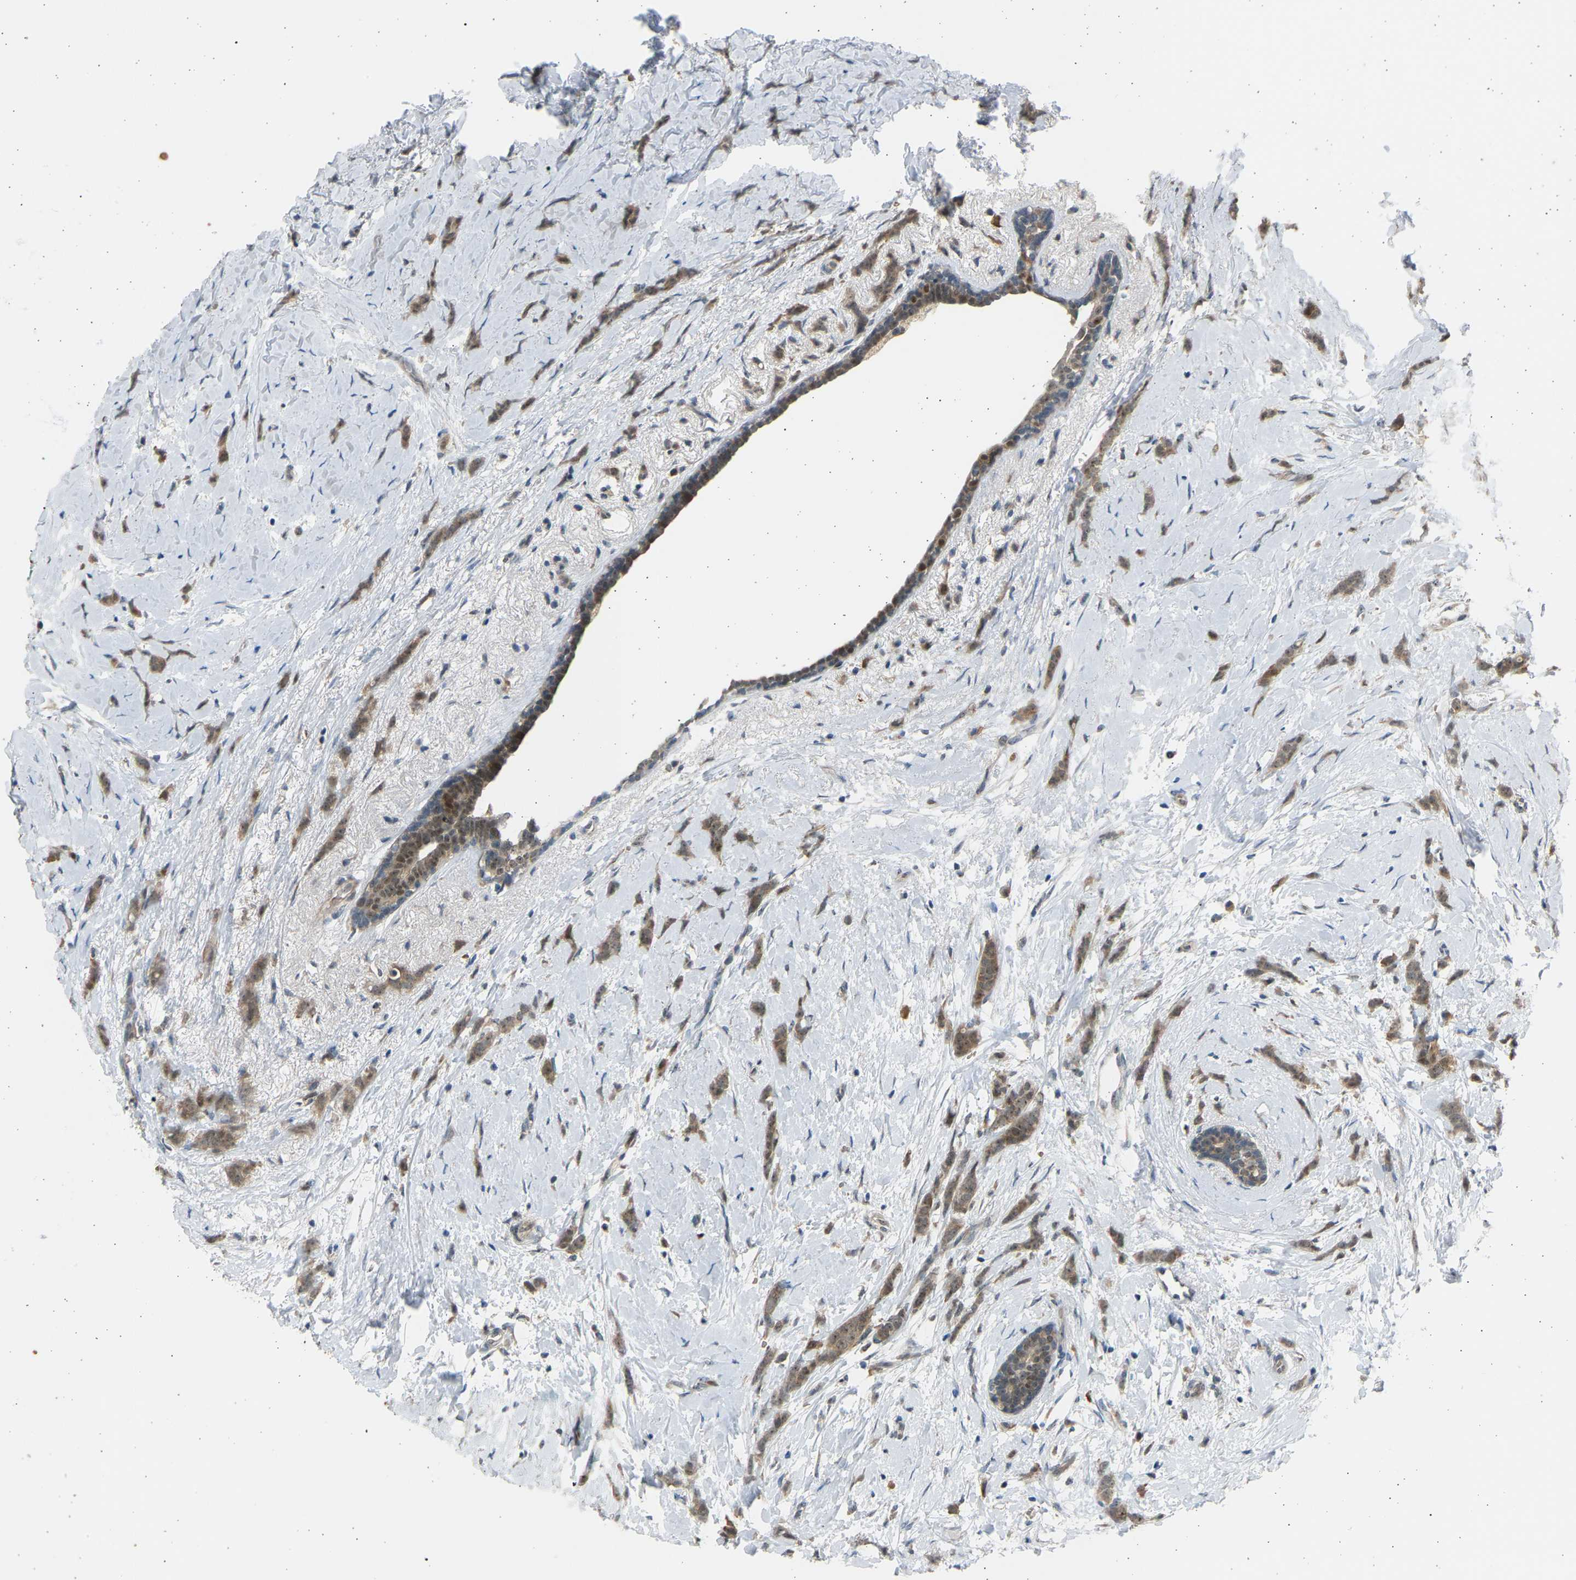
{"staining": {"intensity": "moderate", "quantity": ">75%", "location": "cytoplasmic/membranous,nuclear"}, "tissue": "breast cancer", "cell_type": "Tumor cells", "image_type": "cancer", "snomed": [{"axis": "morphology", "description": "Lobular carcinoma, in situ"}, {"axis": "morphology", "description": "Lobular carcinoma"}, {"axis": "topography", "description": "Breast"}], "caption": "A brown stain highlights moderate cytoplasmic/membranous and nuclear staining of a protein in breast lobular carcinoma in situ tumor cells.", "gene": "BIRC2", "patient": {"sex": "female", "age": 41}}